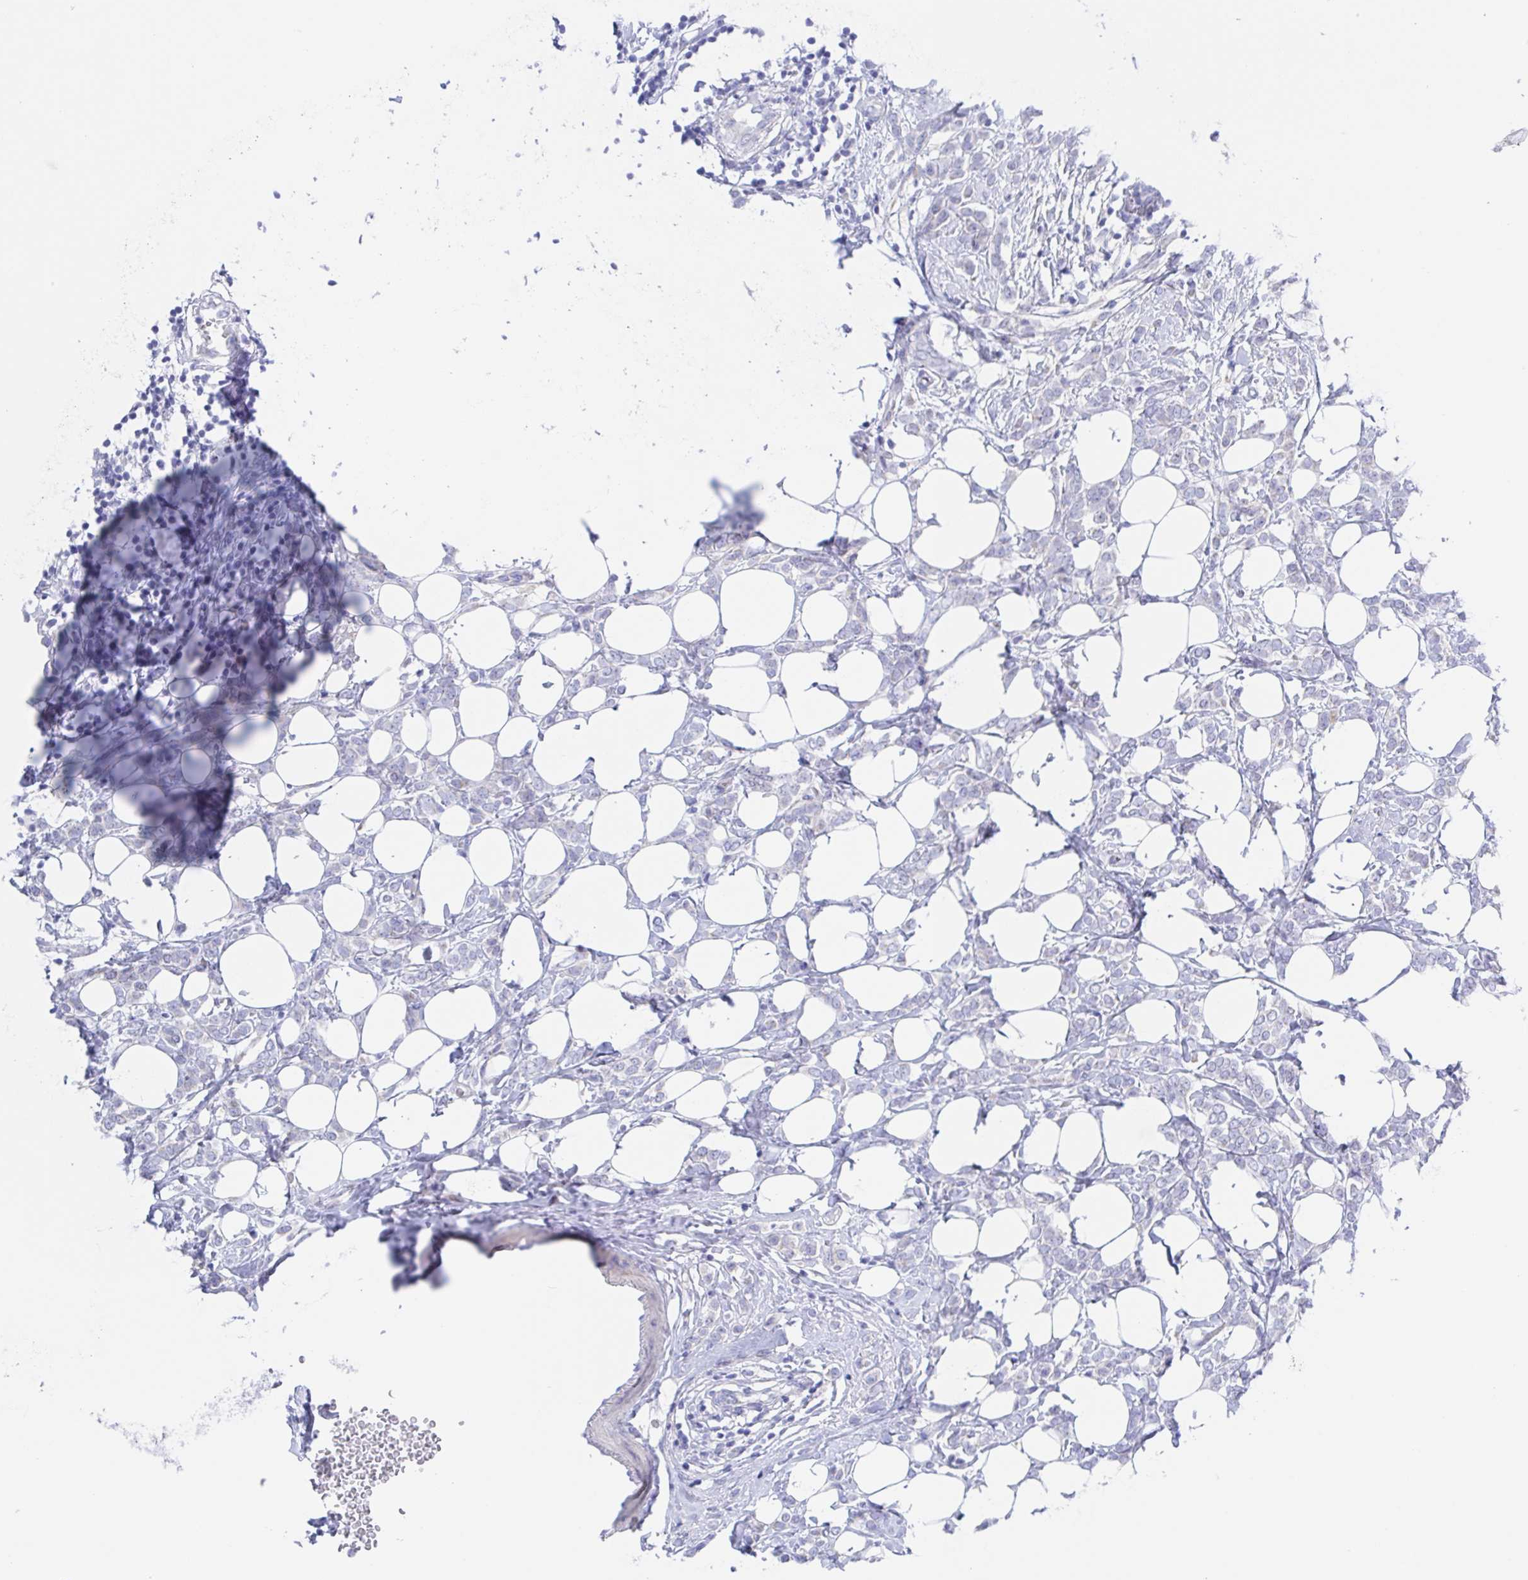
{"staining": {"intensity": "negative", "quantity": "none", "location": "none"}, "tissue": "breast cancer", "cell_type": "Tumor cells", "image_type": "cancer", "snomed": [{"axis": "morphology", "description": "Lobular carcinoma"}, {"axis": "topography", "description": "Breast"}], "caption": "The IHC image has no significant expression in tumor cells of breast cancer tissue.", "gene": "MUCL3", "patient": {"sex": "female", "age": 49}}